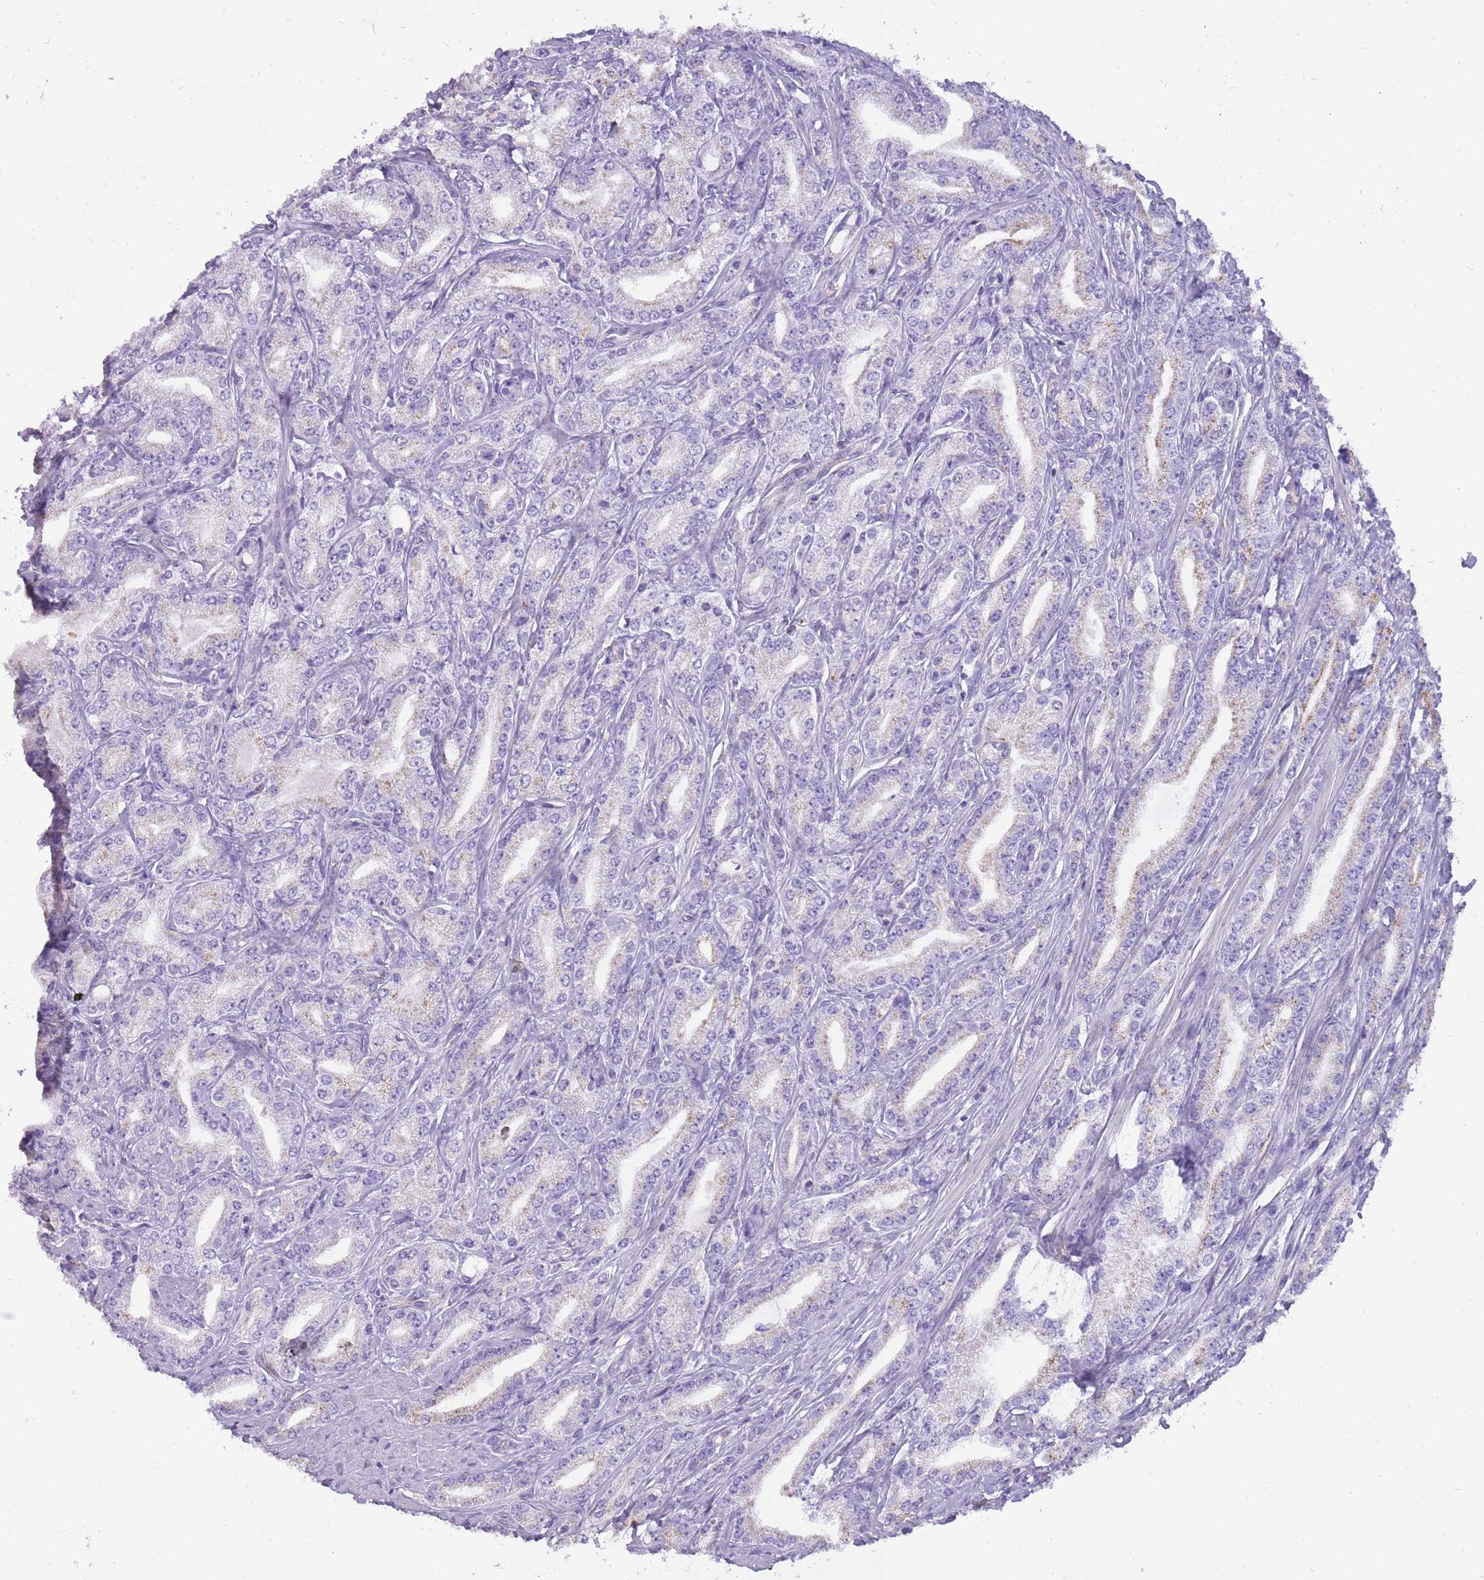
{"staining": {"intensity": "weak", "quantity": "<25%", "location": "cytoplasmic/membranous"}, "tissue": "prostate cancer", "cell_type": "Tumor cells", "image_type": "cancer", "snomed": [{"axis": "morphology", "description": "Adenocarcinoma, High grade"}, {"axis": "topography", "description": "Prostate"}], "caption": "DAB immunohistochemical staining of prostate cancer (adenocarcinoma (high-grade)) displays no significant expression in tumor cells.", "gene": "PCNX1", "patient": {"sex": "male", "age": 66}}